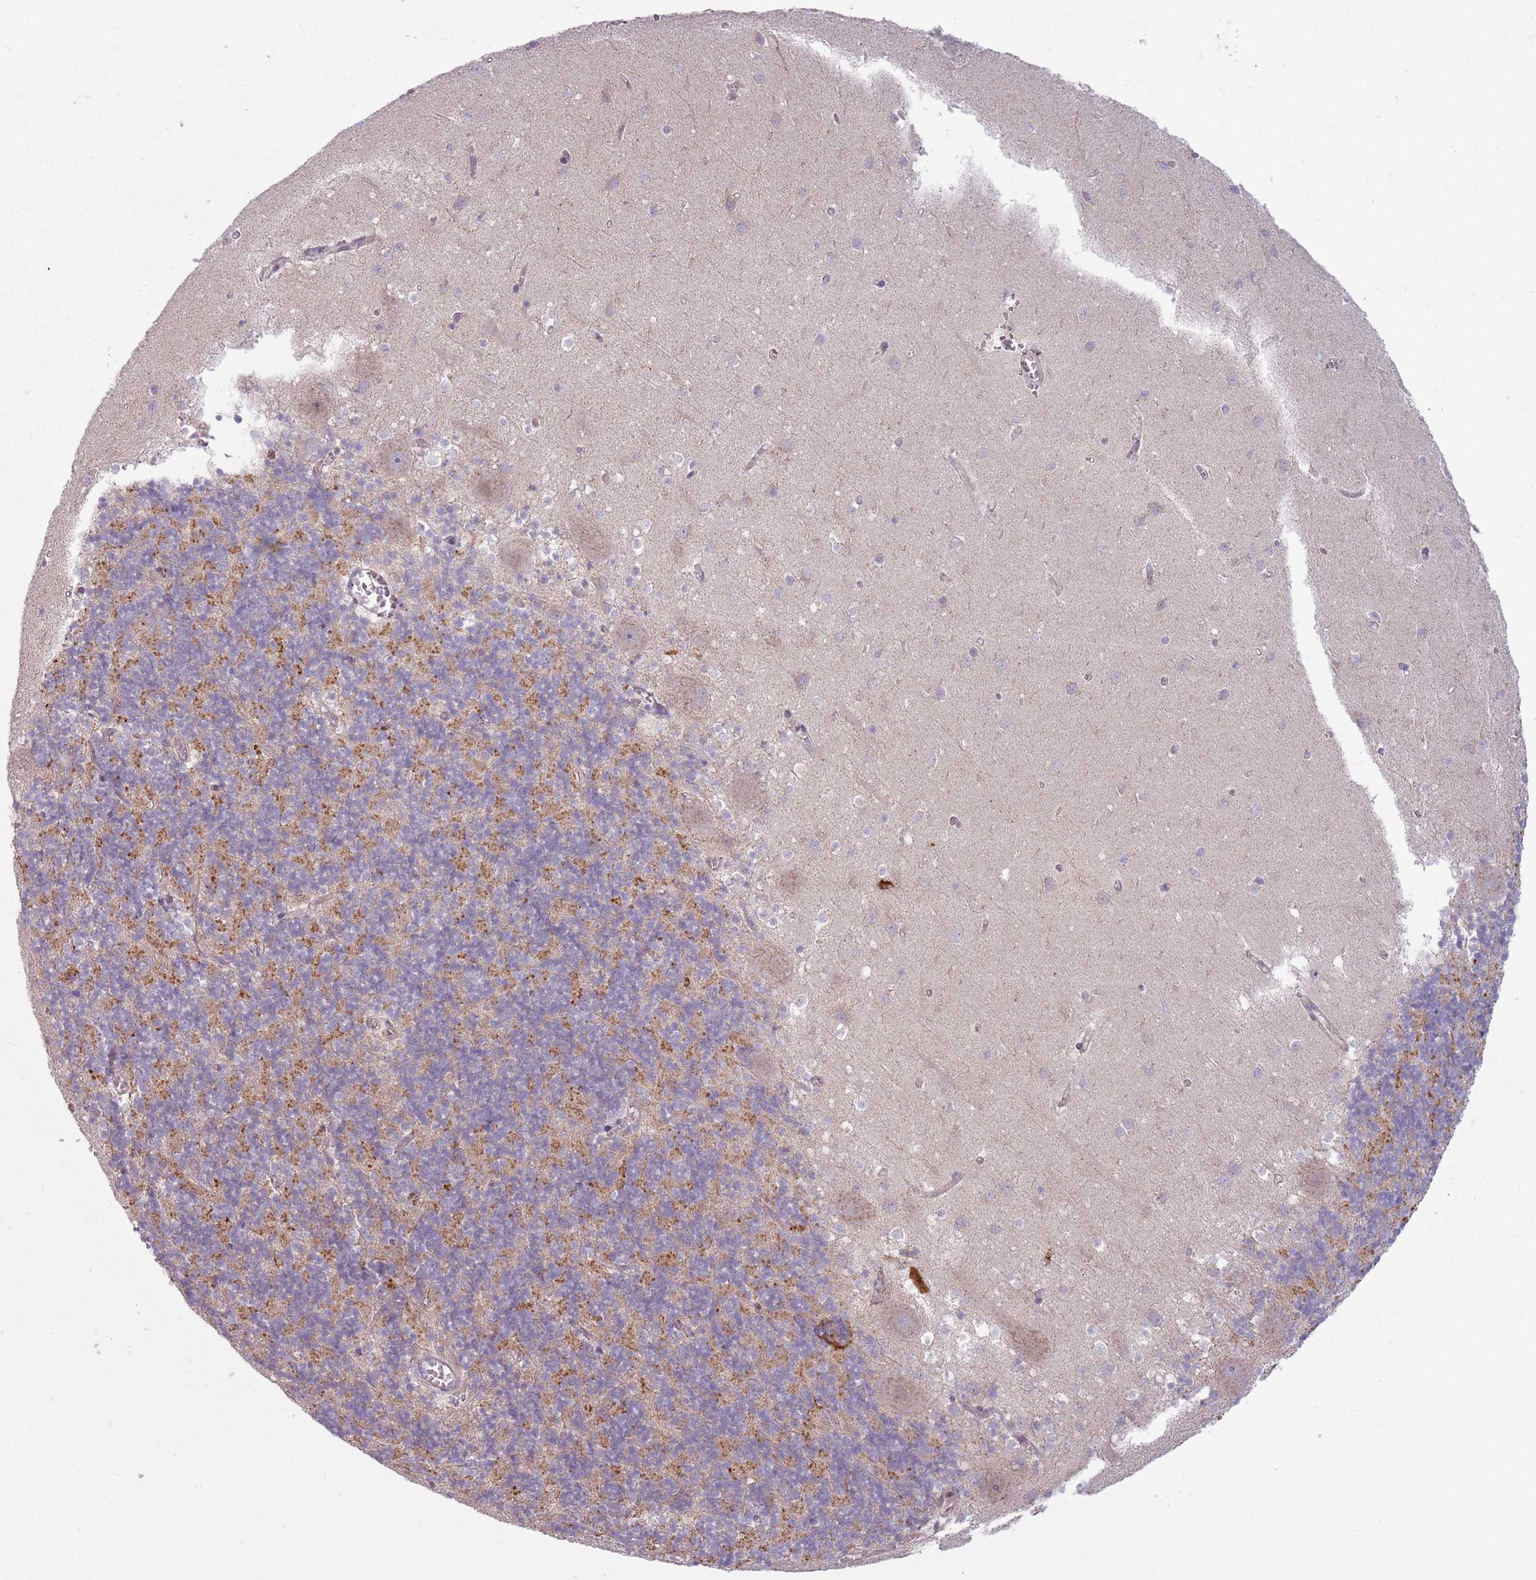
{"staining": {"intensity": "moderate", "quantity": "25%-75%", "location": "cytoplasmic/membranous"}, "tissue": "cerebellum", "cell_type": "Cells in granular layer", "image_type": "normal", "snomed": [{"axis": "morphology", "description": "Normal tissue, NOS"}, {"axis": "topography", "description": "Cerebellum"}], "caption": "Cerebellum stained with IHC reveals moderate cytoplasmic/membranous expression in about 25%-75% of cells in granular layer.", "gene": "CCDC150", "patient": {"sex": "male", "age": 54}}